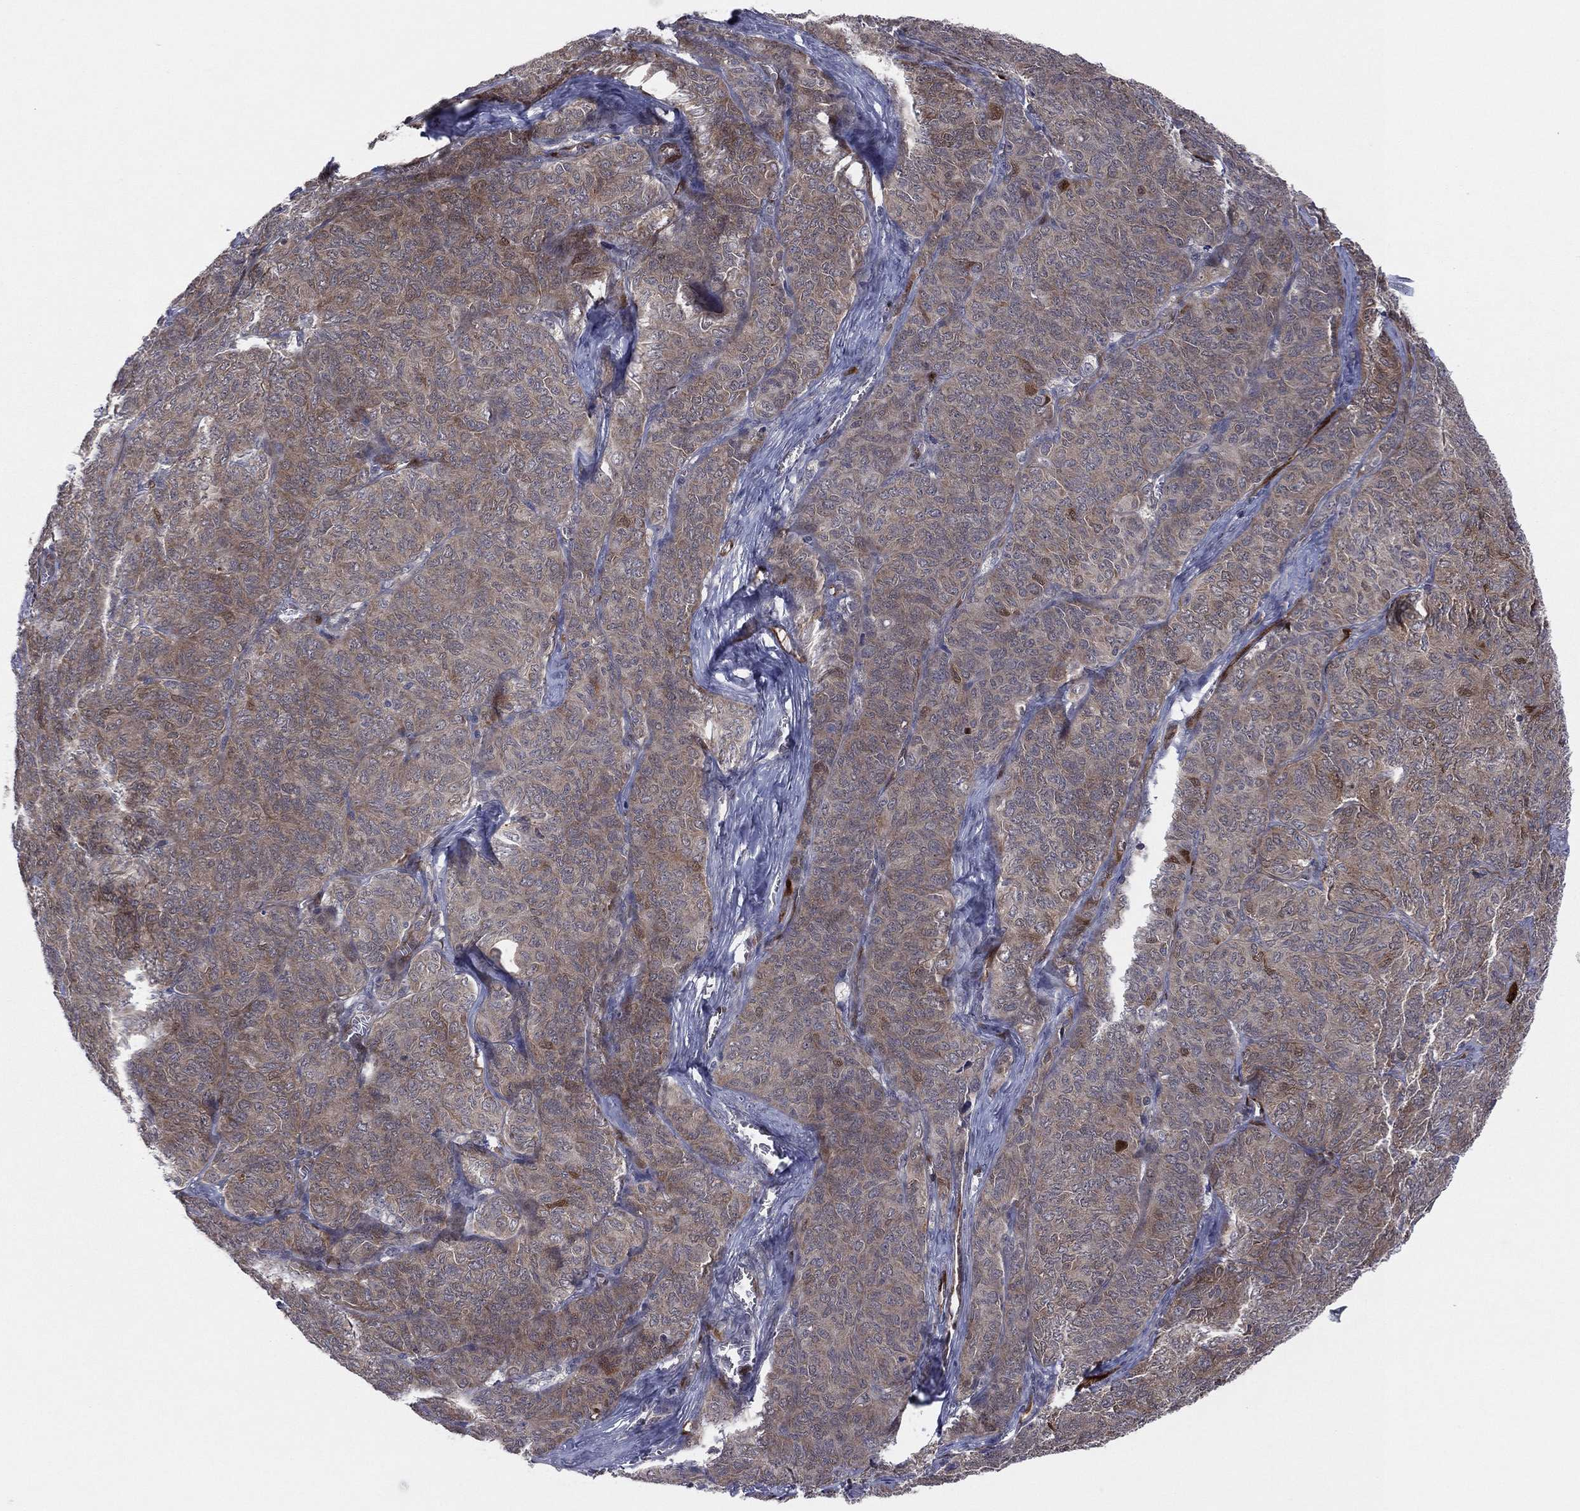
{"staining": {"intensity": "strong", "quantity": "<25%", "location": "cytoplasmic/membranous,nuclear"}, "tissue": "ovarian cancer", "cell_type": "Tumor cells", "image_type": "cancer", "snomed": [{"axis": "morphology", "description": "Carcinoma, endometroid"}, {"axis": "topography", "description": "Ovary"}], "caption": "An image of ovarian cancer (endometroid carcinoma) stained for a protein demonstrates strong cytoplasmic/membranous and nuclear brown staining in tumor cells. The staining was performed using DAB (3,3'-diaminobenzidine), with brown indicating positive protein expression. Nuclei are stained blue with hematoxylin.", "gene": "SNCG", "patient": {"sex": "female", "age": 80}}